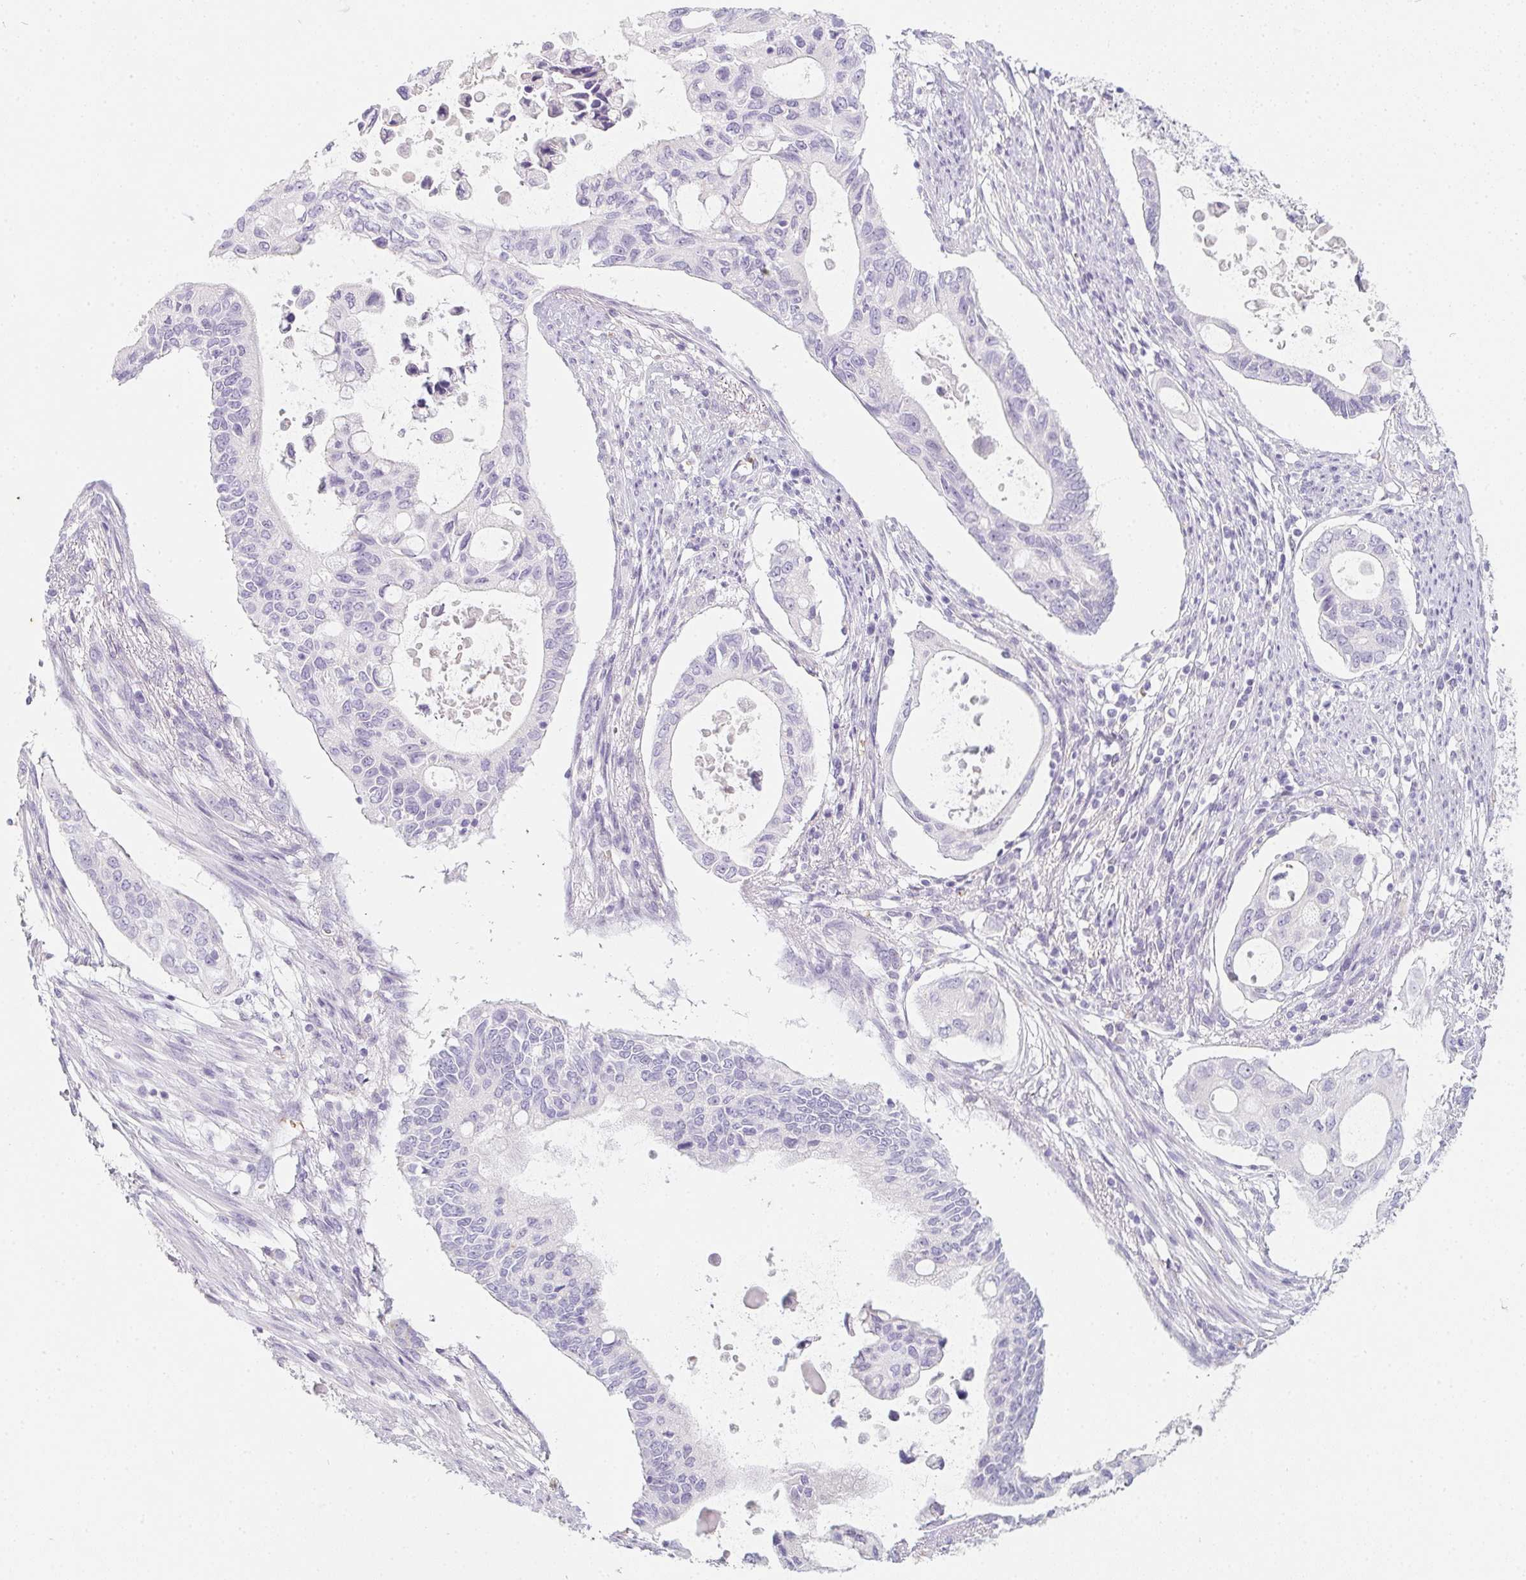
{"staining": {"intensity": "negative", "quantity": "none", "location": "none"}, "tissue": "pancreatic cancer", "cell_type": "Tumor cells", "image_type": "cancer", "snomed": [{"axis": "morphology", "description": "Adenocarcinoma, NOS"}, {"axis": "topography", "description": "Pancreas"}], "caption": "Immunohistochemistry (IHC) of human pancreatic adenocarcinoma exhibits no positivity in tumor cells.", "gene": "DCD", "patient": {"sex": "female", "age": 63}}